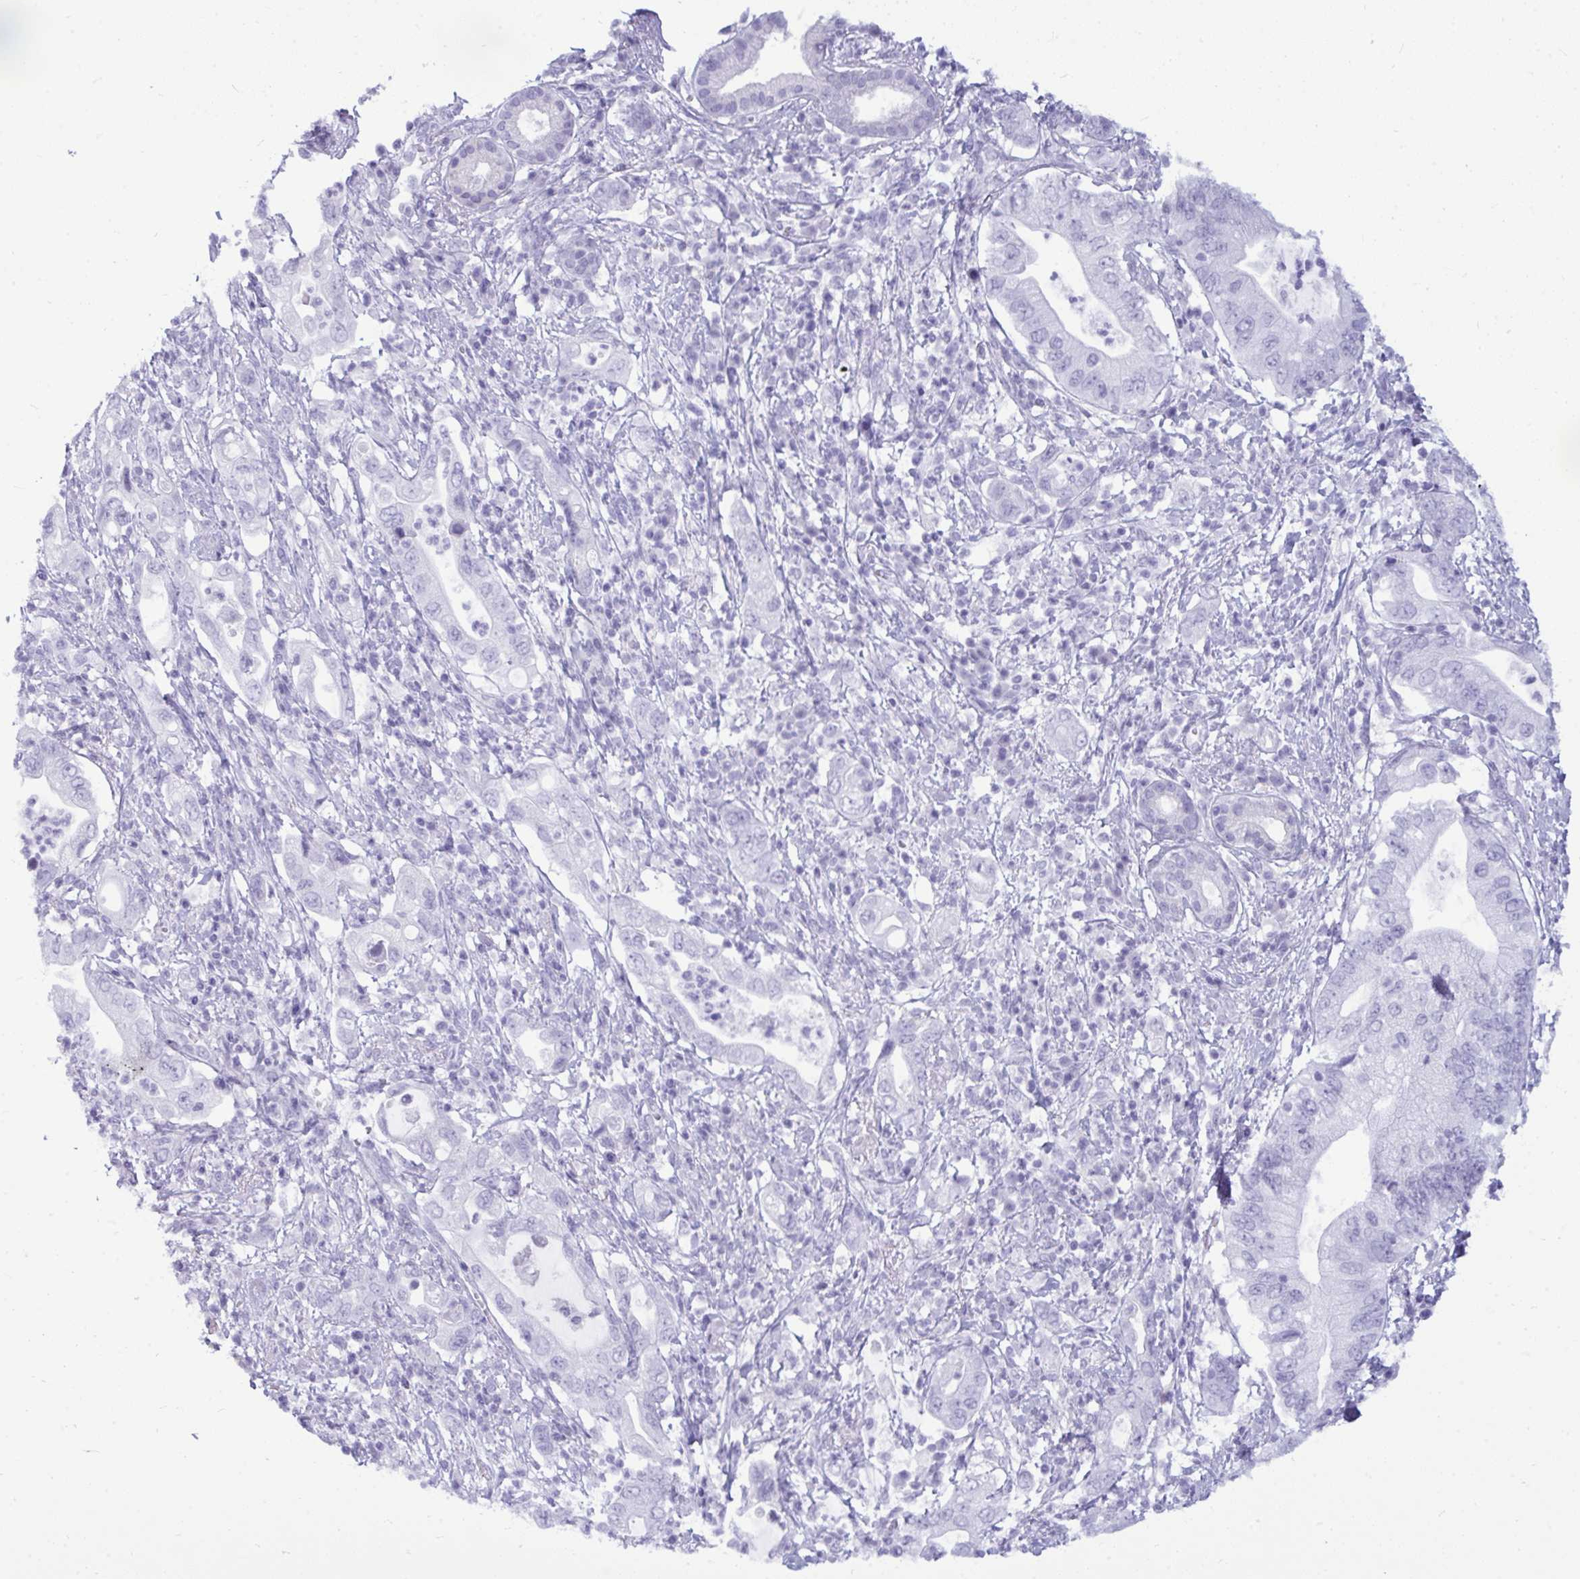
{"staining": {"intensity": "negative", "quantity": "none", "location": "none"}, "tissue": "pancreatic cancer", "cell_type": "Tumor cells", "image_type": "cancer", "snomed": [{"axis": "morphology", "description": "Adenocarcinoma, NOS"}, {"axis": "topography", "description": "Pancreas"}], "caption": "Immunohistochemistry of pancreatic cancer (adenocarcinoma) exhibits no staining in tumor cells.", "gene": "ANKRD60", "patient": {"sex": "female", "age": 72}}